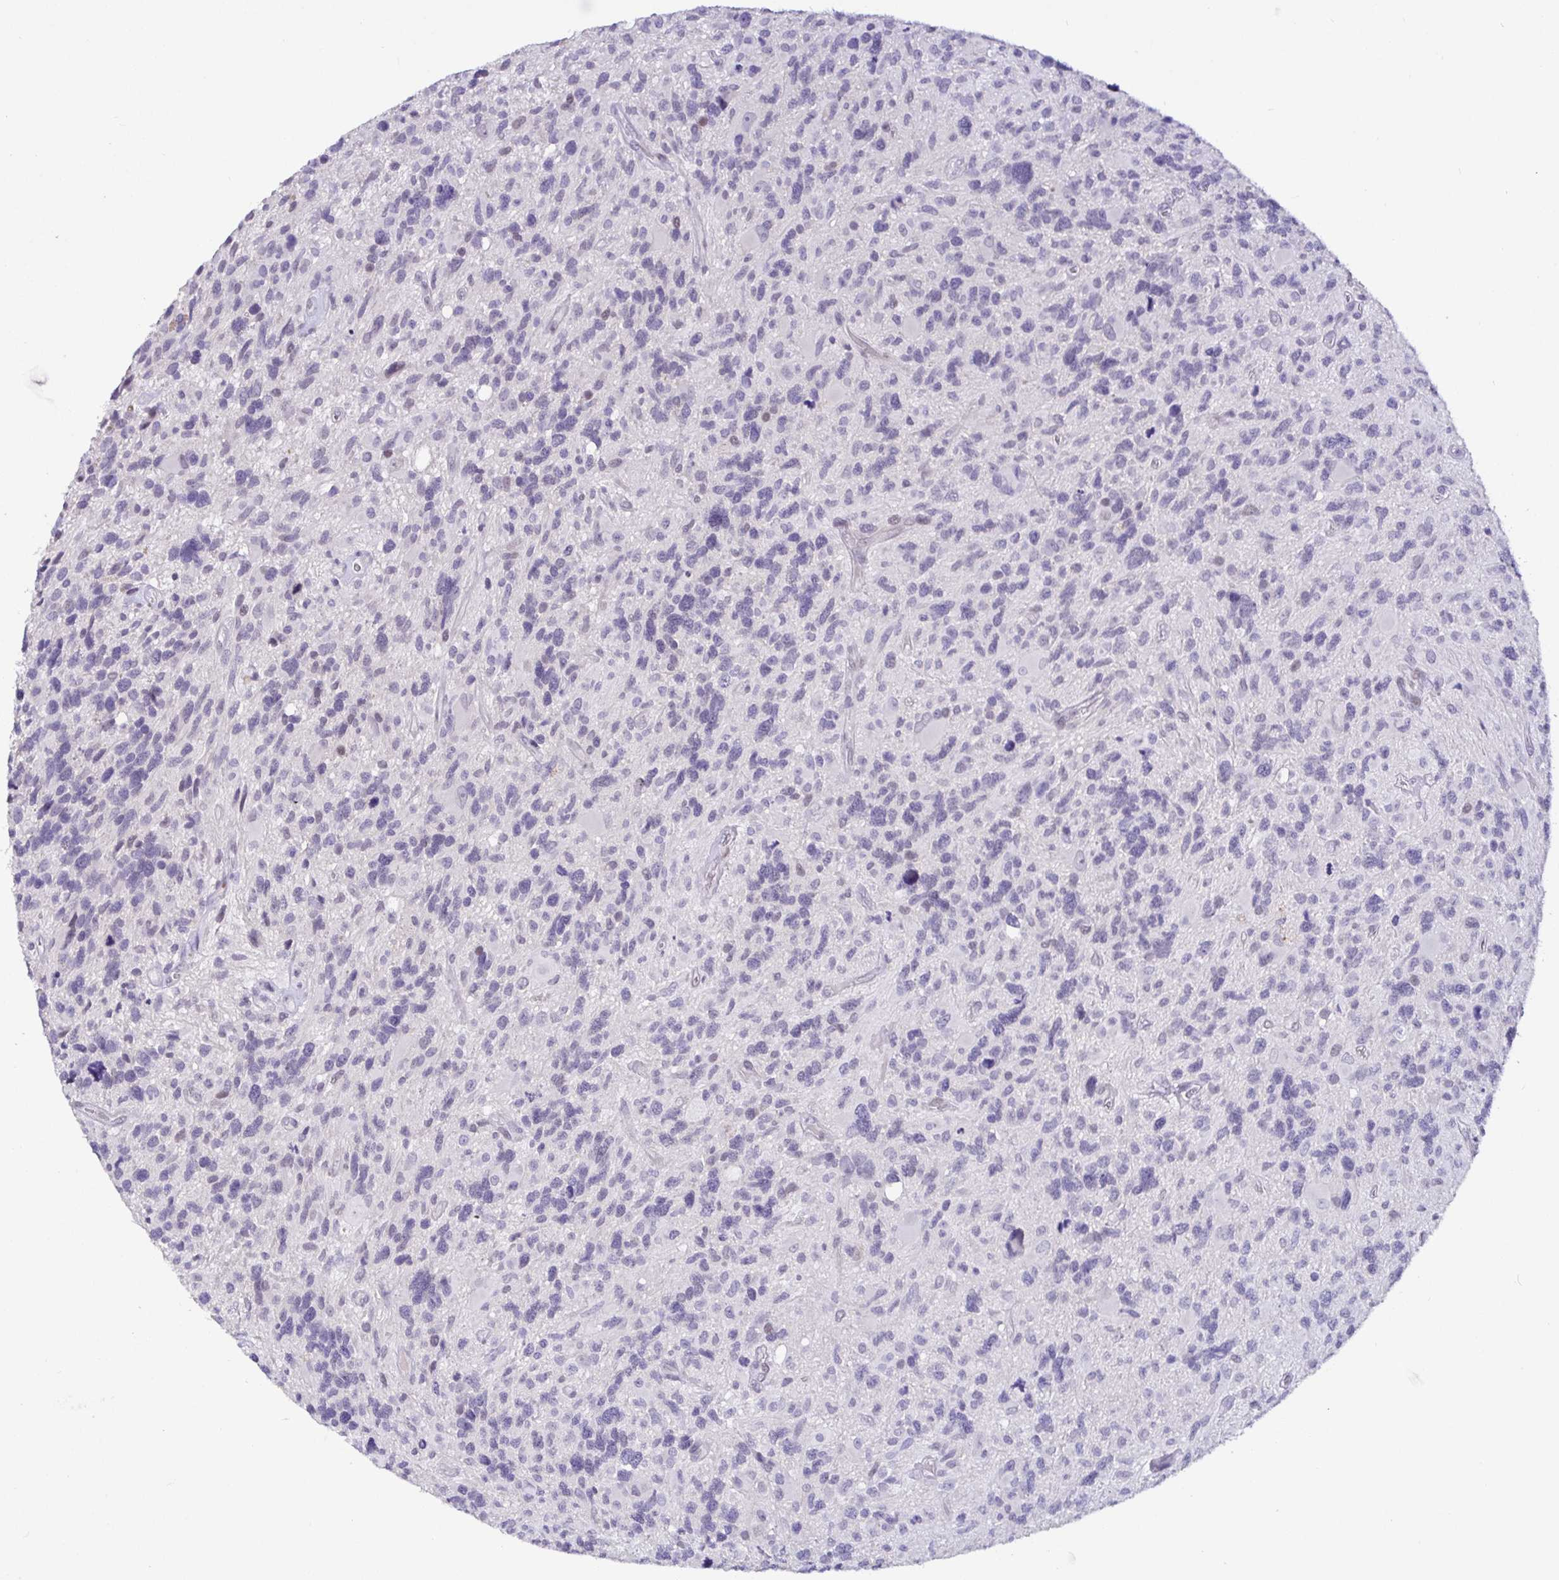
{"staining": {"intensity": "negative", "quantity": "none", "location": "none"}, "tissue": "glioma", "cell_type": "Tumor cells", "image_type": "cancer", "snomed": [{"axis": "morphology", "description": "Glioma, malignant, High grade"}, {"axis": "topography", "description": "Brain"}], "caption": "Tumor cells are negative for brown protein staining in malignant glioma (high-grade).", "gene": "NUP188", "patient": {"sex": "male", "age": 49}}